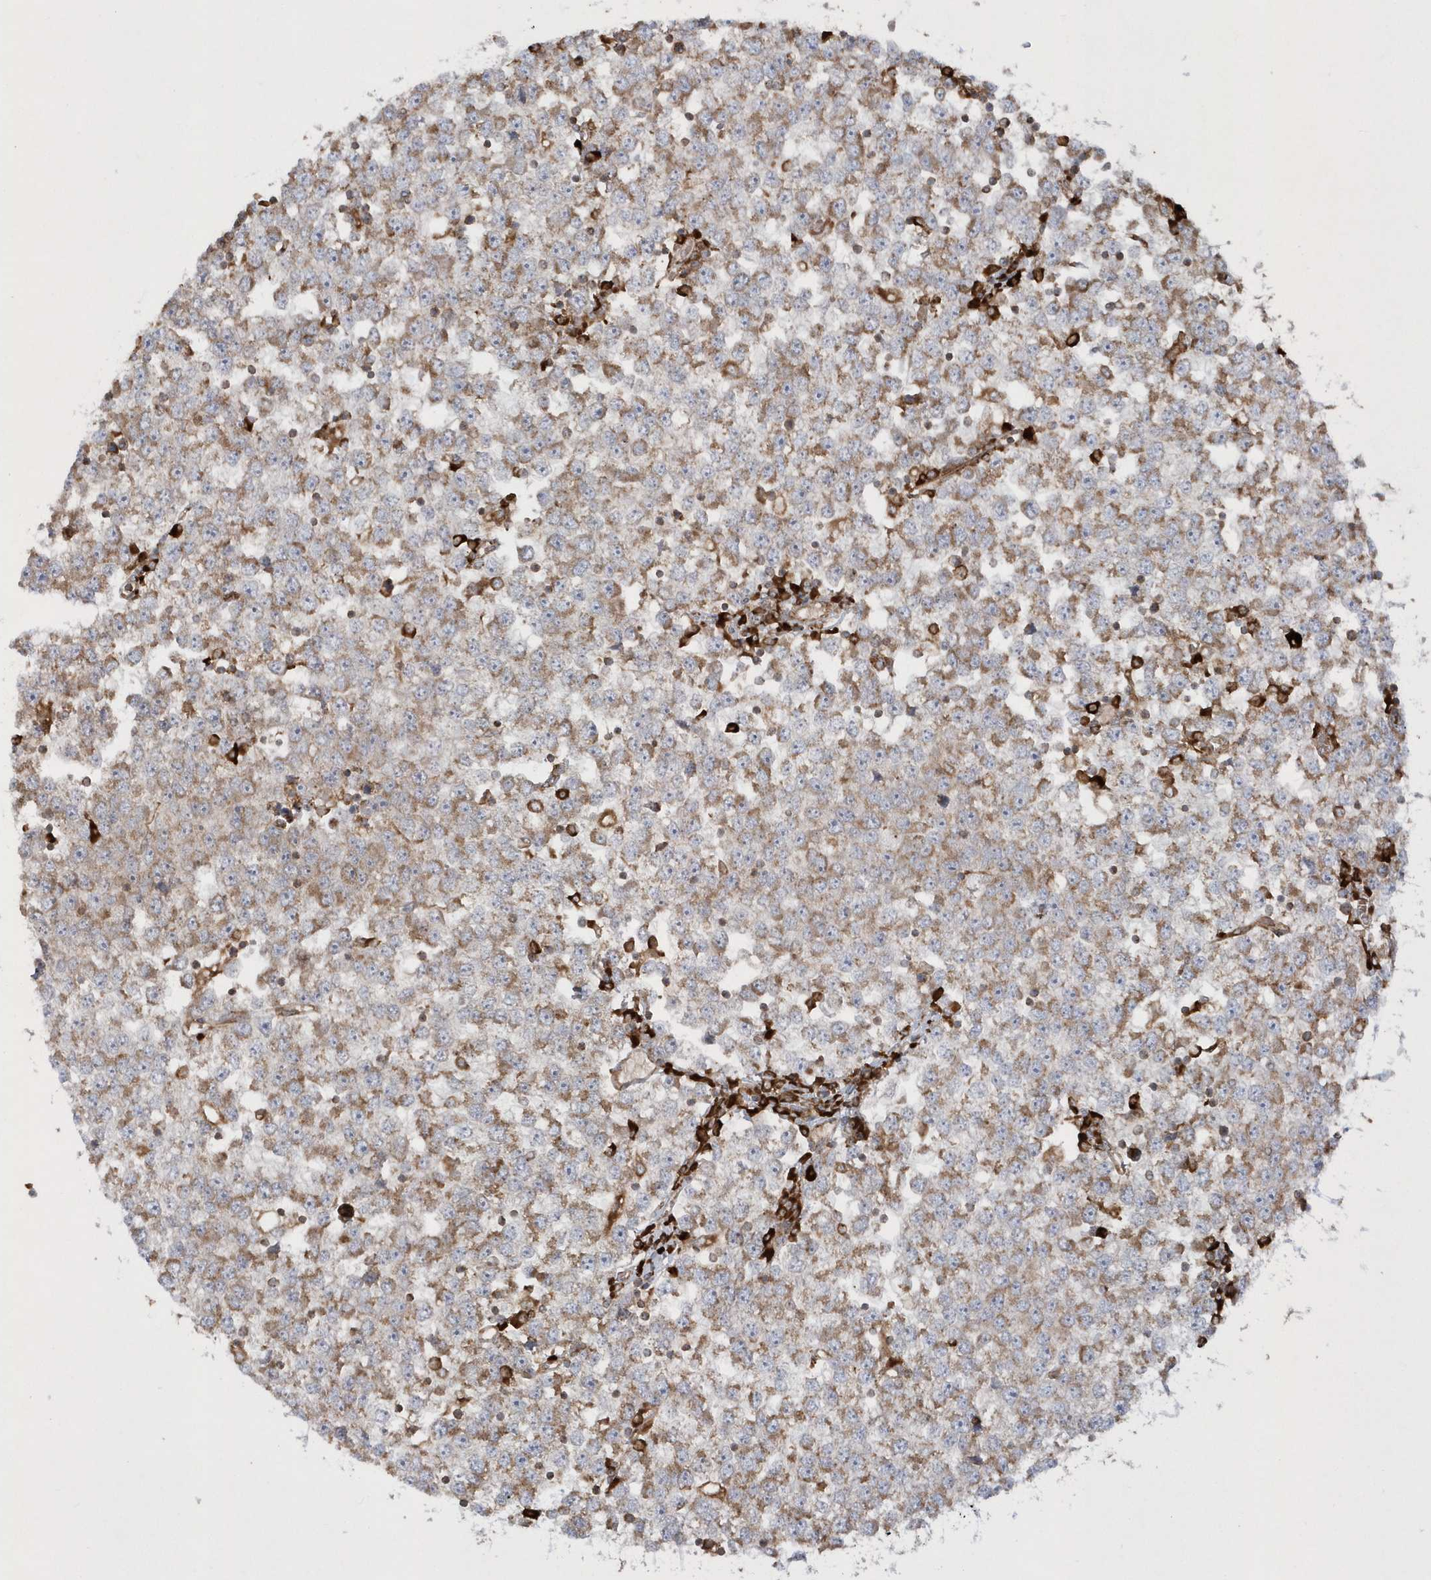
{"staining": {"intensity": "moderate", "quantity": ">75%", "location": "cytoplasmic/membranous"}, "tissue": "testis cancer", "cell_type": "Tumor cells", "image_type": "cancer", "snomed": [{"axis": "morphology", "description": "Seminoma, NOS"}, {"axis": "topography", "description": "Testis"}], "caption": "High-magnification brightfield microscopy of testis cancer (seminoma) stained with DAB (brown) and counterstained with hematoxylin (blue). tumor cells exhibit moderate cytoplasmic/membranous expression is appreciated in approximately>75% of cells.", "gene": "SH3BP2", "patient": {"sex": "male", "age": 65}}